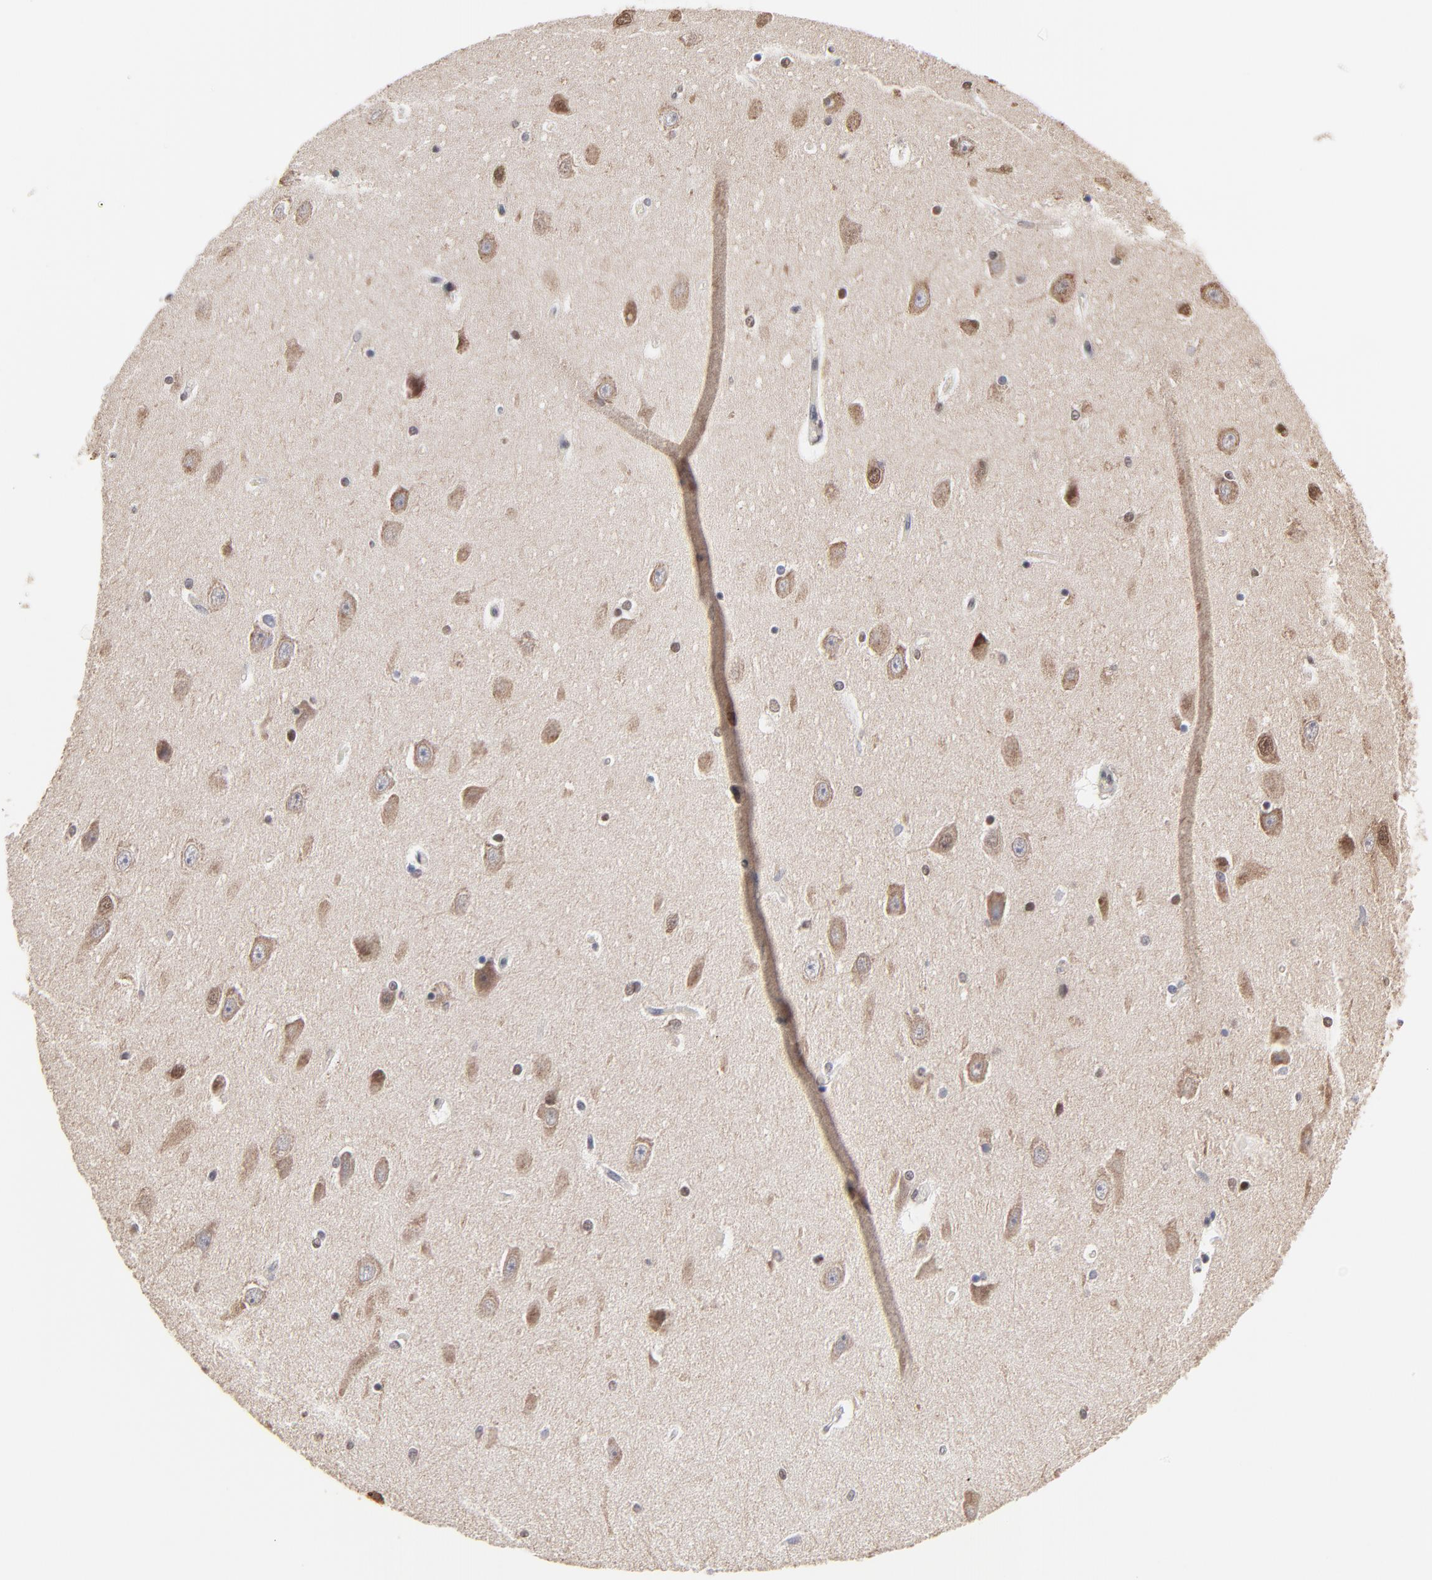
{"staining": {"intensity": "weak", "quantity": "<25%", "location": "cytoplasmic/membranous"}, "tissue": "hippocampus", "cell_type": "Glial cells", "image_type": "normal", "snomed": [{"axis": "morphology", "description": "Normal tissue, NOS"}, {"axis": "topography", "description": "Hippocampus"}], "caption": "Photomicrograph shows no protein positivity in glial cells of normal hippocampus.", "gene": "CHM", "patient": {"sex": "female", "age": 54}}